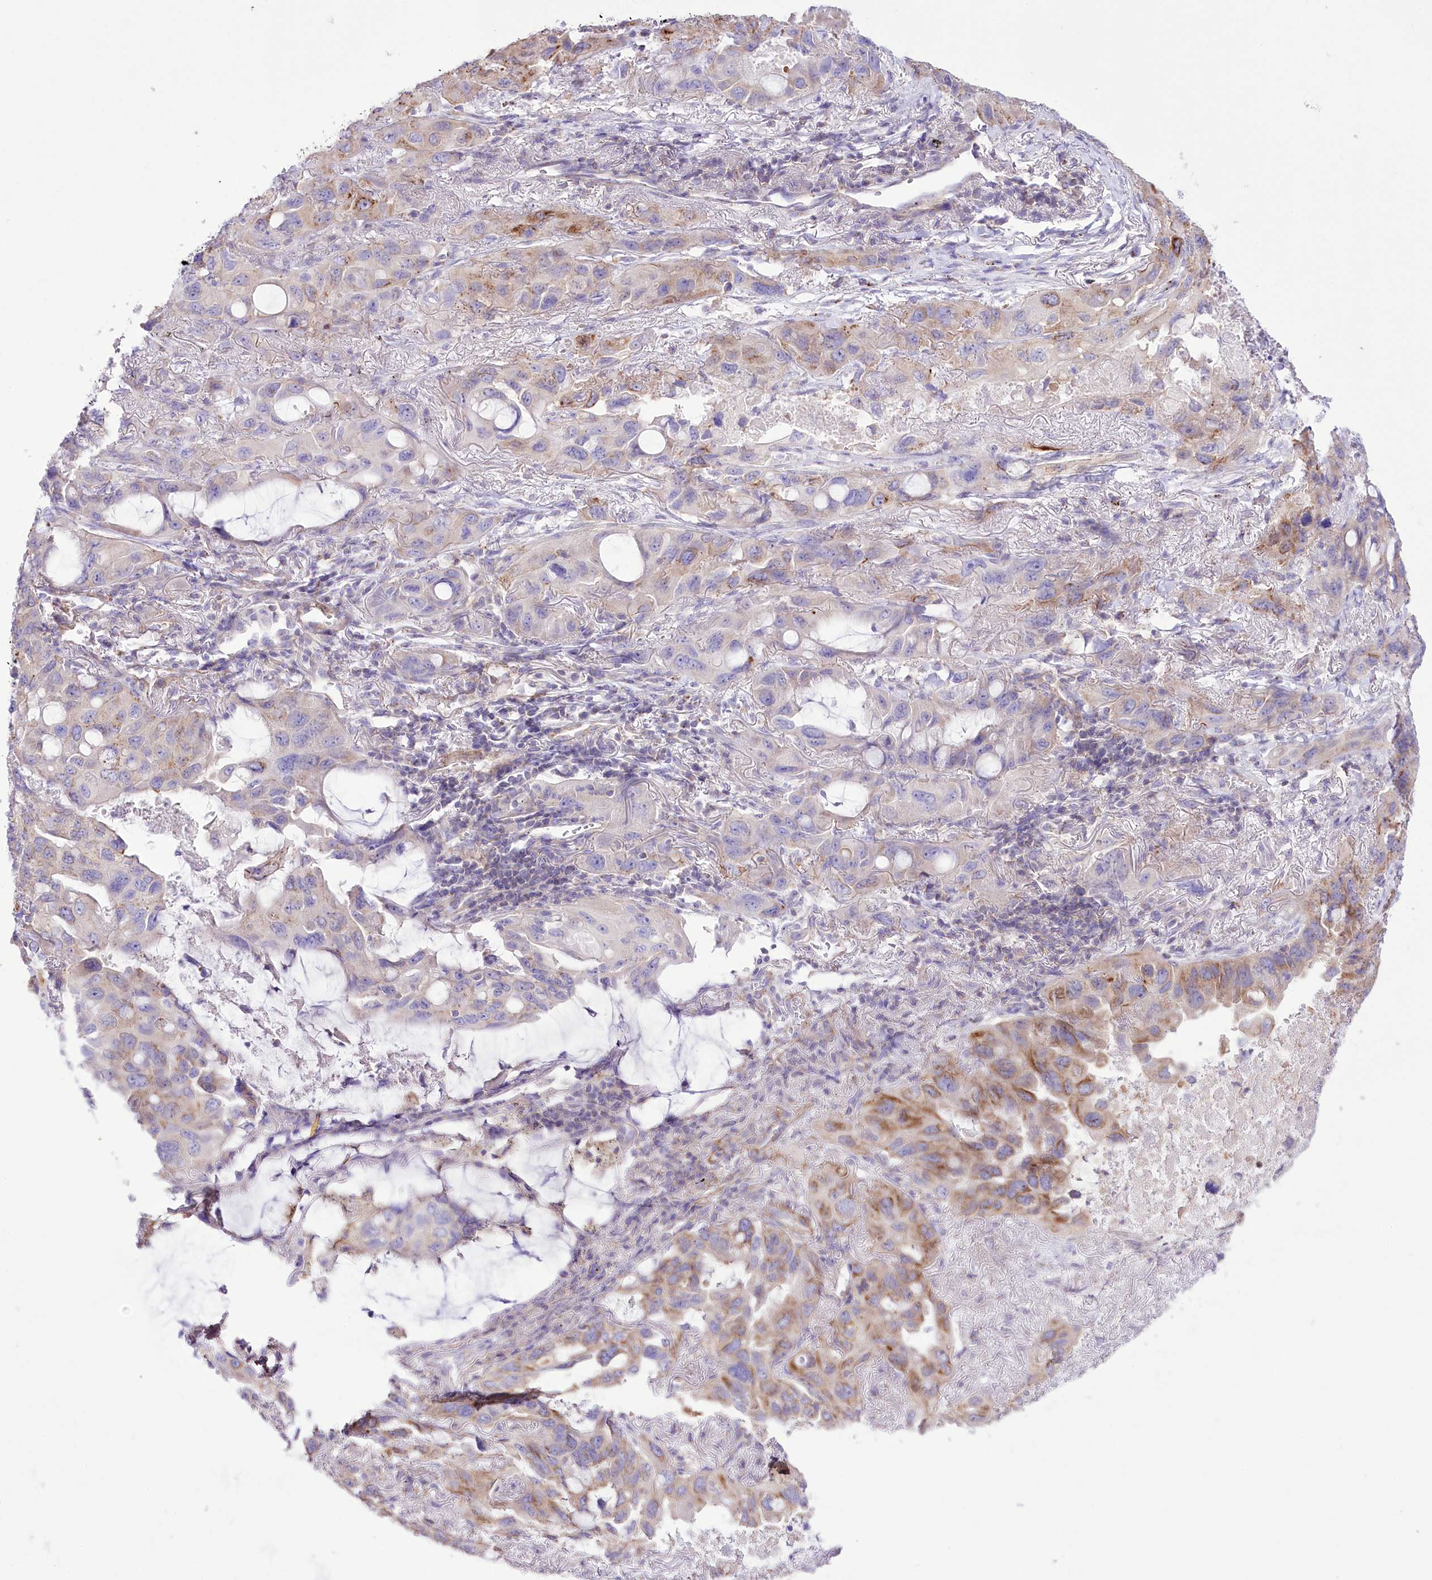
{"staining": {"intensity": "moderate", "quantity": "<25%", "location": "cytoplasmic/membranous"}, "tissue": "lung cancer", "cell_type": "Tumor cells", "image_type": "cancer", "snomed": [{"axis": "morphology", "description": "Squamous cell carcinoma, NOS"}, {"axis": "topography", "description": "Lung"}], "caption": "Immunohistochemical staining of human lung cancer (squamous cell carcinoma) shows low levels of moderate cytoplasmic/membranous expression in approximately <25% of tumor cells. (Stains: DAB in brown, nuclei in blue, Microscopy: brightfield microscopy at high magnification).", "gene": "FAM216A", "patient": {"sex": "female", "age": 73}}